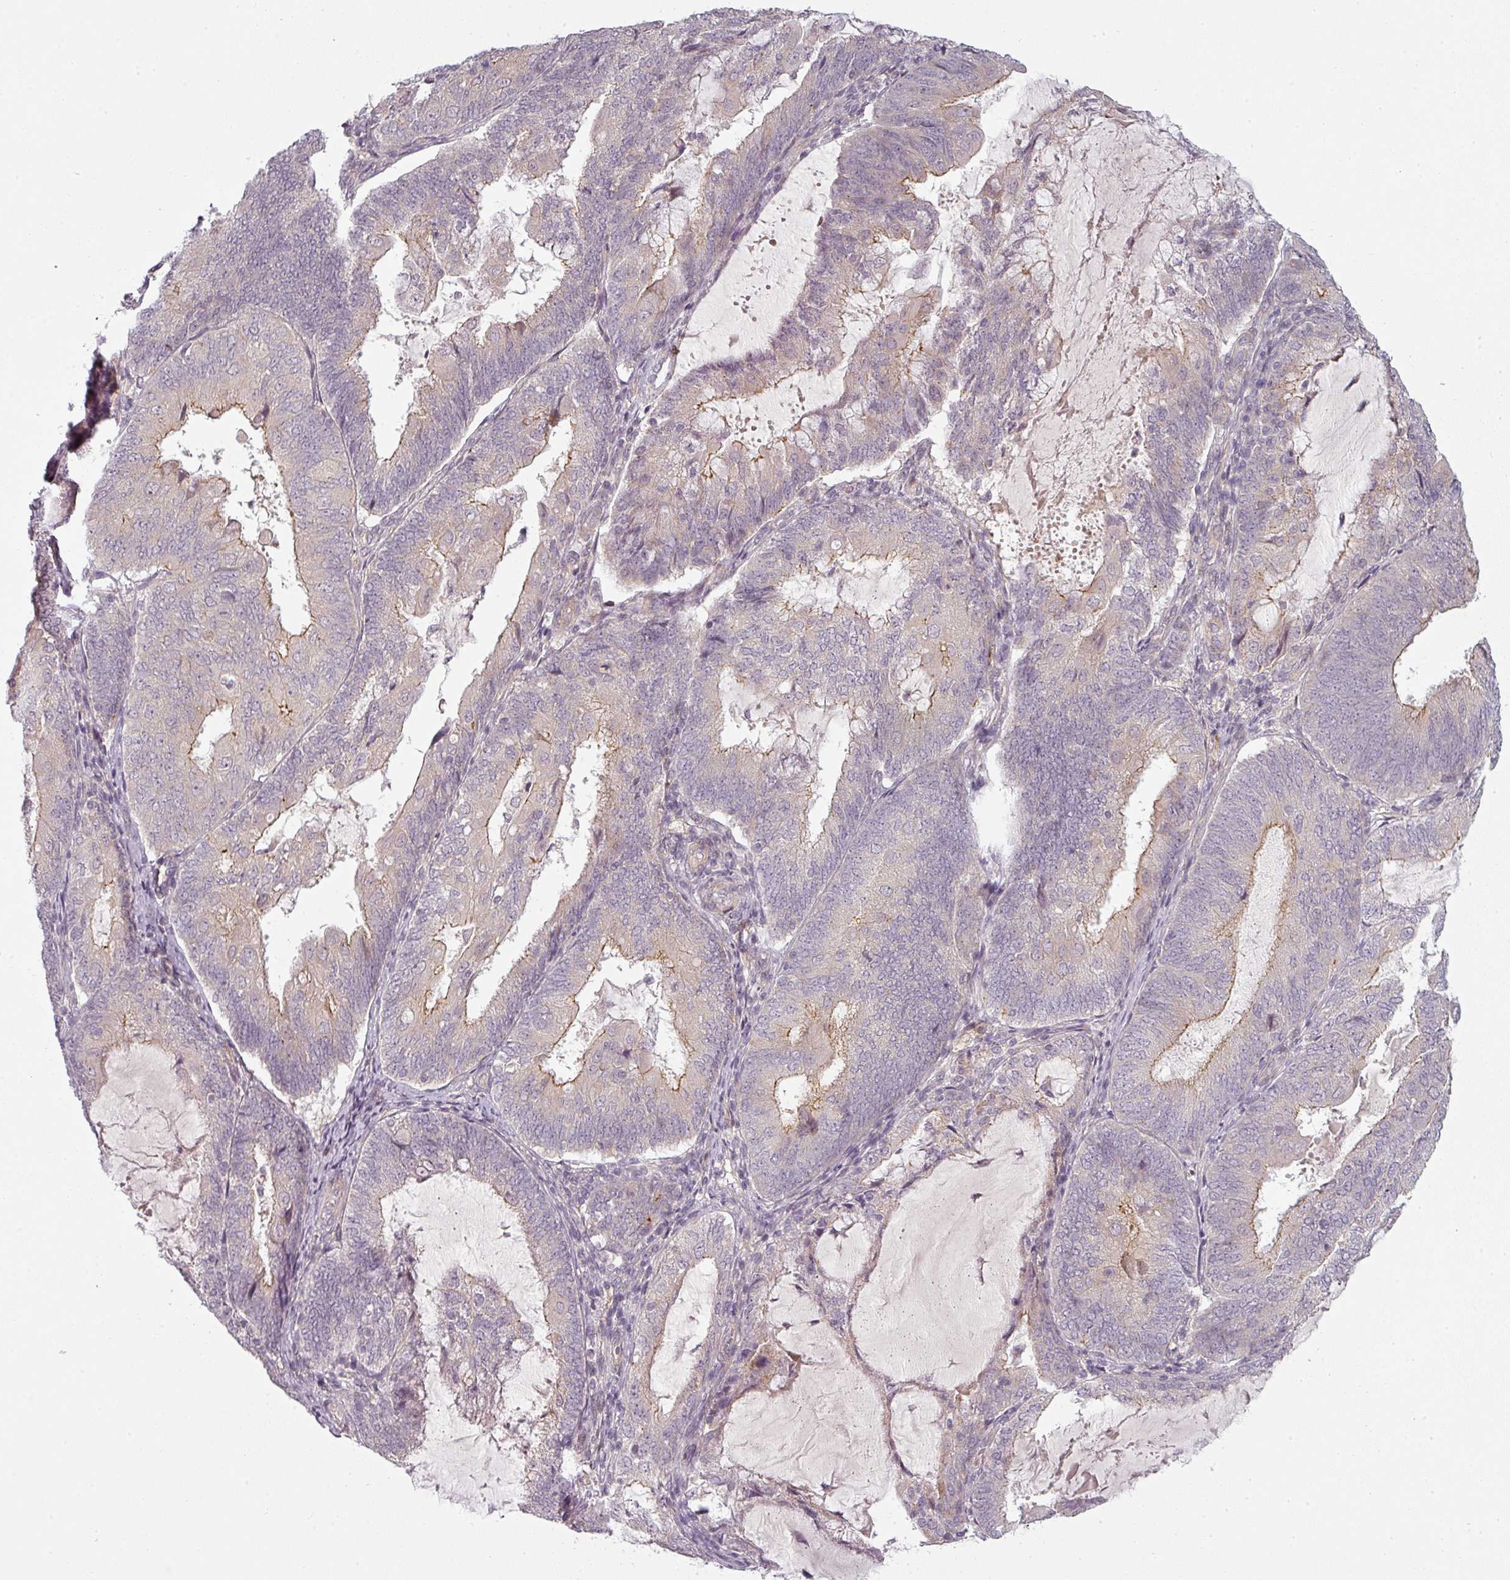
{"staining": {"intensity": "weak", "quantity": "25%-75%", "location": "cytoplasmic/membranous"}, "tissue": "endometrial cancer", "cell_type": "Tumor cells", "image_type": "cancer", "snomed": [{"axis": "morphology", "description": "Adenocarcinoma, NOS"}, {"axis": "topography", "description": "Endometrium"}], "caption": "Tumor cells exhibit low levels of weak cytoplasmic/membranous expression in about 25%-75% of cells in human endometrial cancer (adenocarcinoma). (DAB (3,3'-diaminobenzidine) = brown stain, brightfield microscopy at high magnification).", "gene": "SLC16A9", "patient": {"sex": "female", "age": 81}}